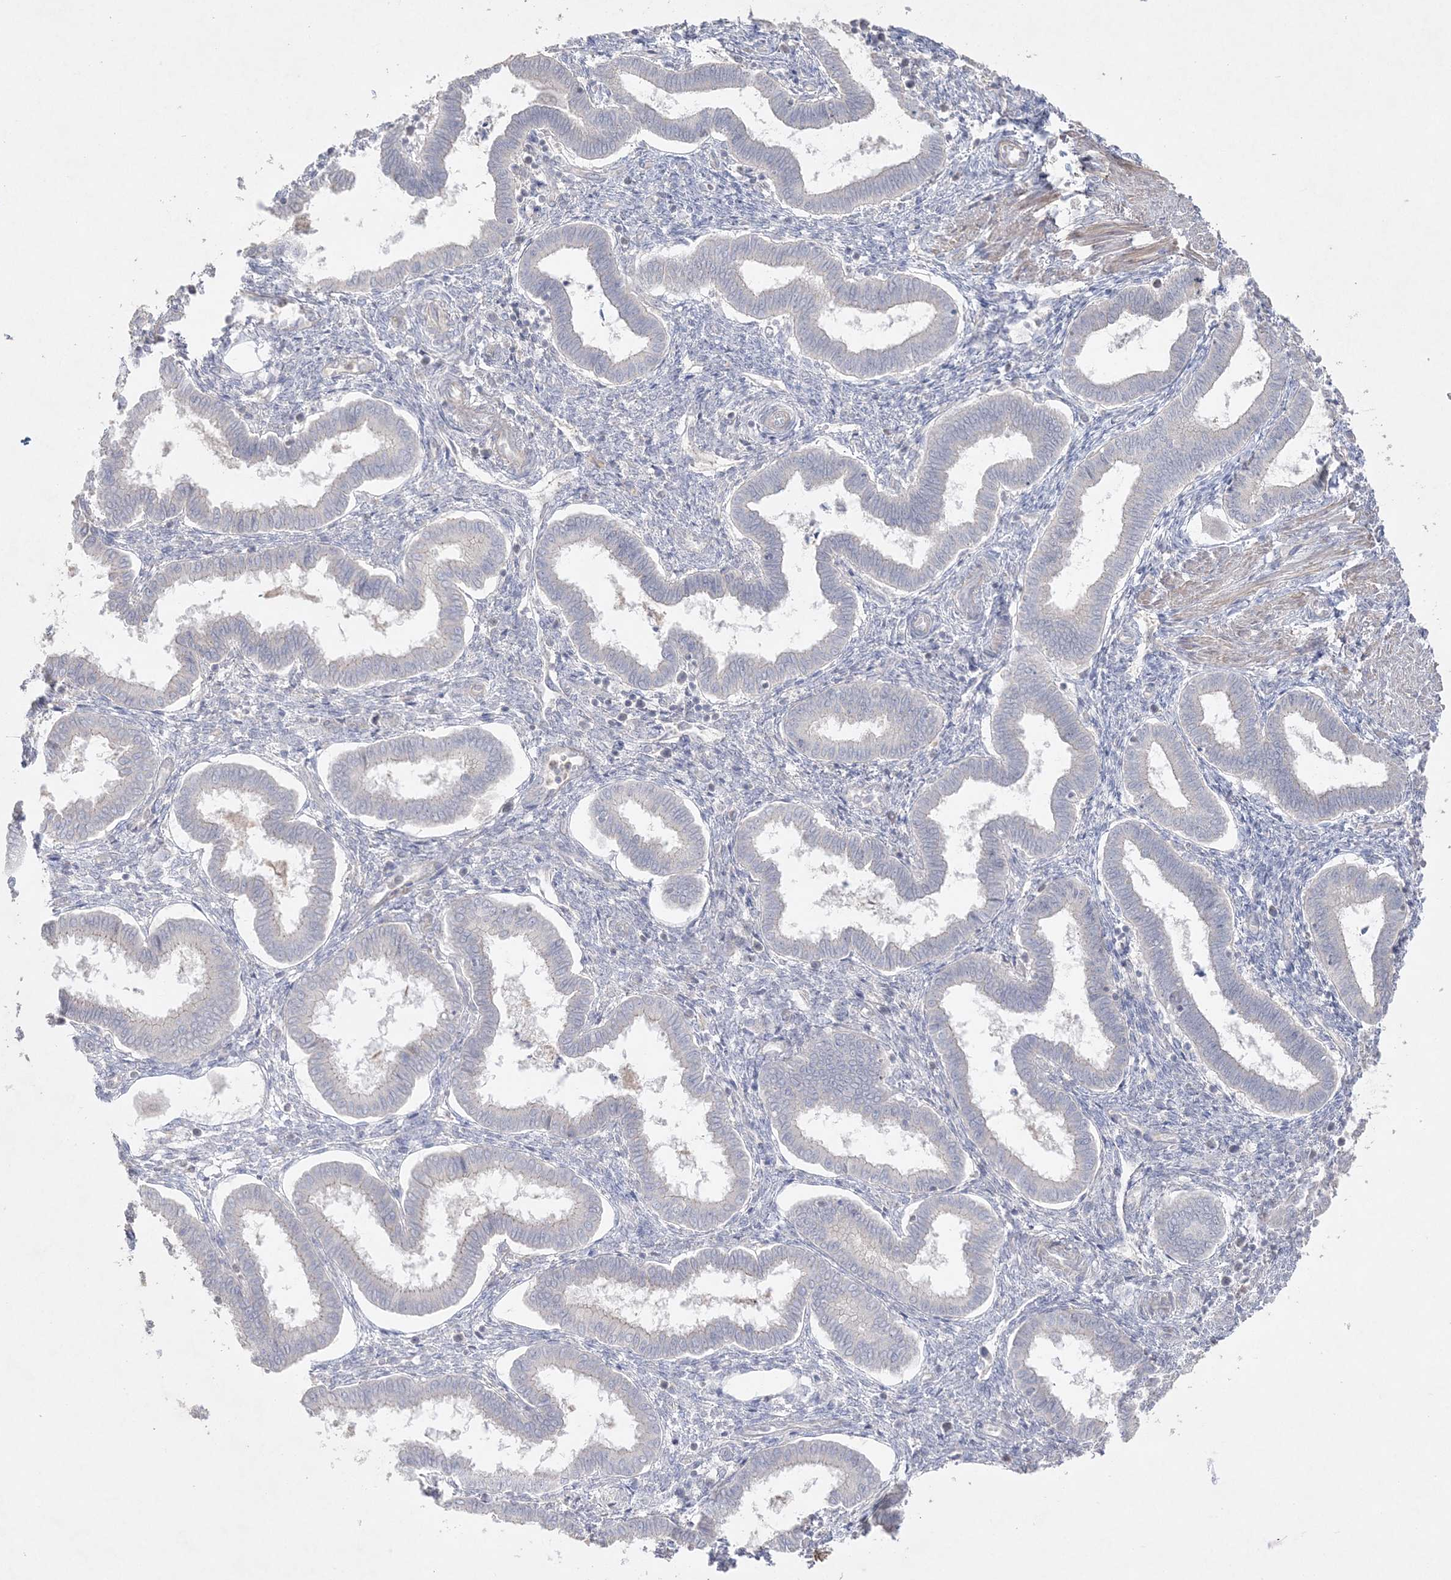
{"staining": {"intensity": "negative", "quantity": "none", "location": "none"}, "tissue": "endometrium", "cell_type": "Cells in endometrial stroma", "image_type": "normal", "snomed": [{"axis": "morphology", "description": "Normal tissue, NOS"}, {"axis": "topography", "description": "Endometrium"}], "caption": "The photomicrograph exhibits no staining of cells in endometrial stroma in normal endometrium.", "gene": "SH3BP4", "patient": {"sex": "female", "age": 24}}